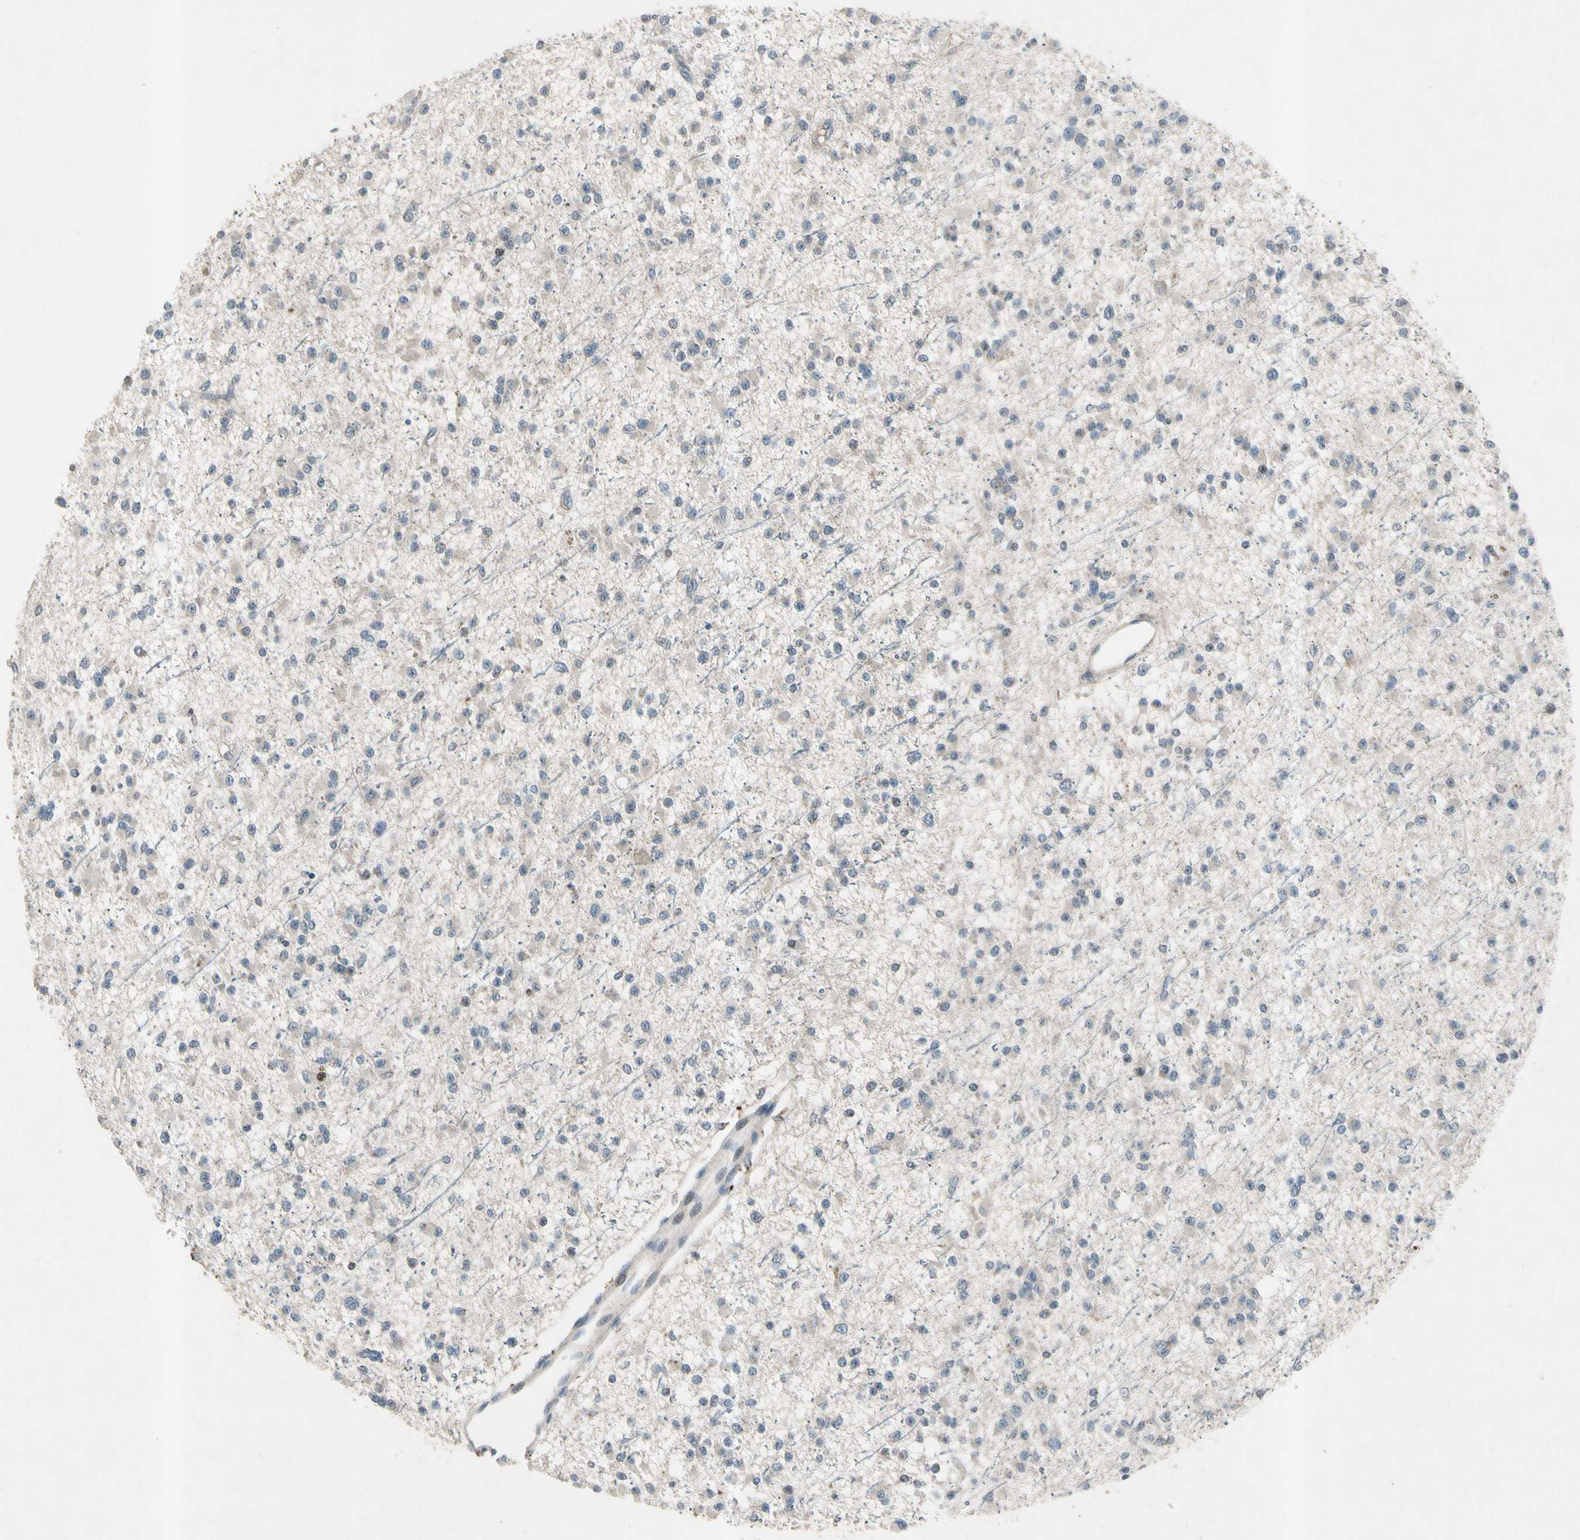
{"staining": {"intensity": "negative", "quantity": "none", "location": "none"}, "tissue": "glioma", "cell_type": "Tumor cells", "image_type": "cancer", "snomed": [{"axis": "morphology", "description": "Glioma, malignant, Low grade"}, {"axis": "topography", "description": "Brain"}], "caption": "Malignant glioma (low-grade) was stained to show a protein in brown. There is no significant positivity in tumor cells.", "gene": "NMI", "patient": {"sex": "female", "age": 22}}